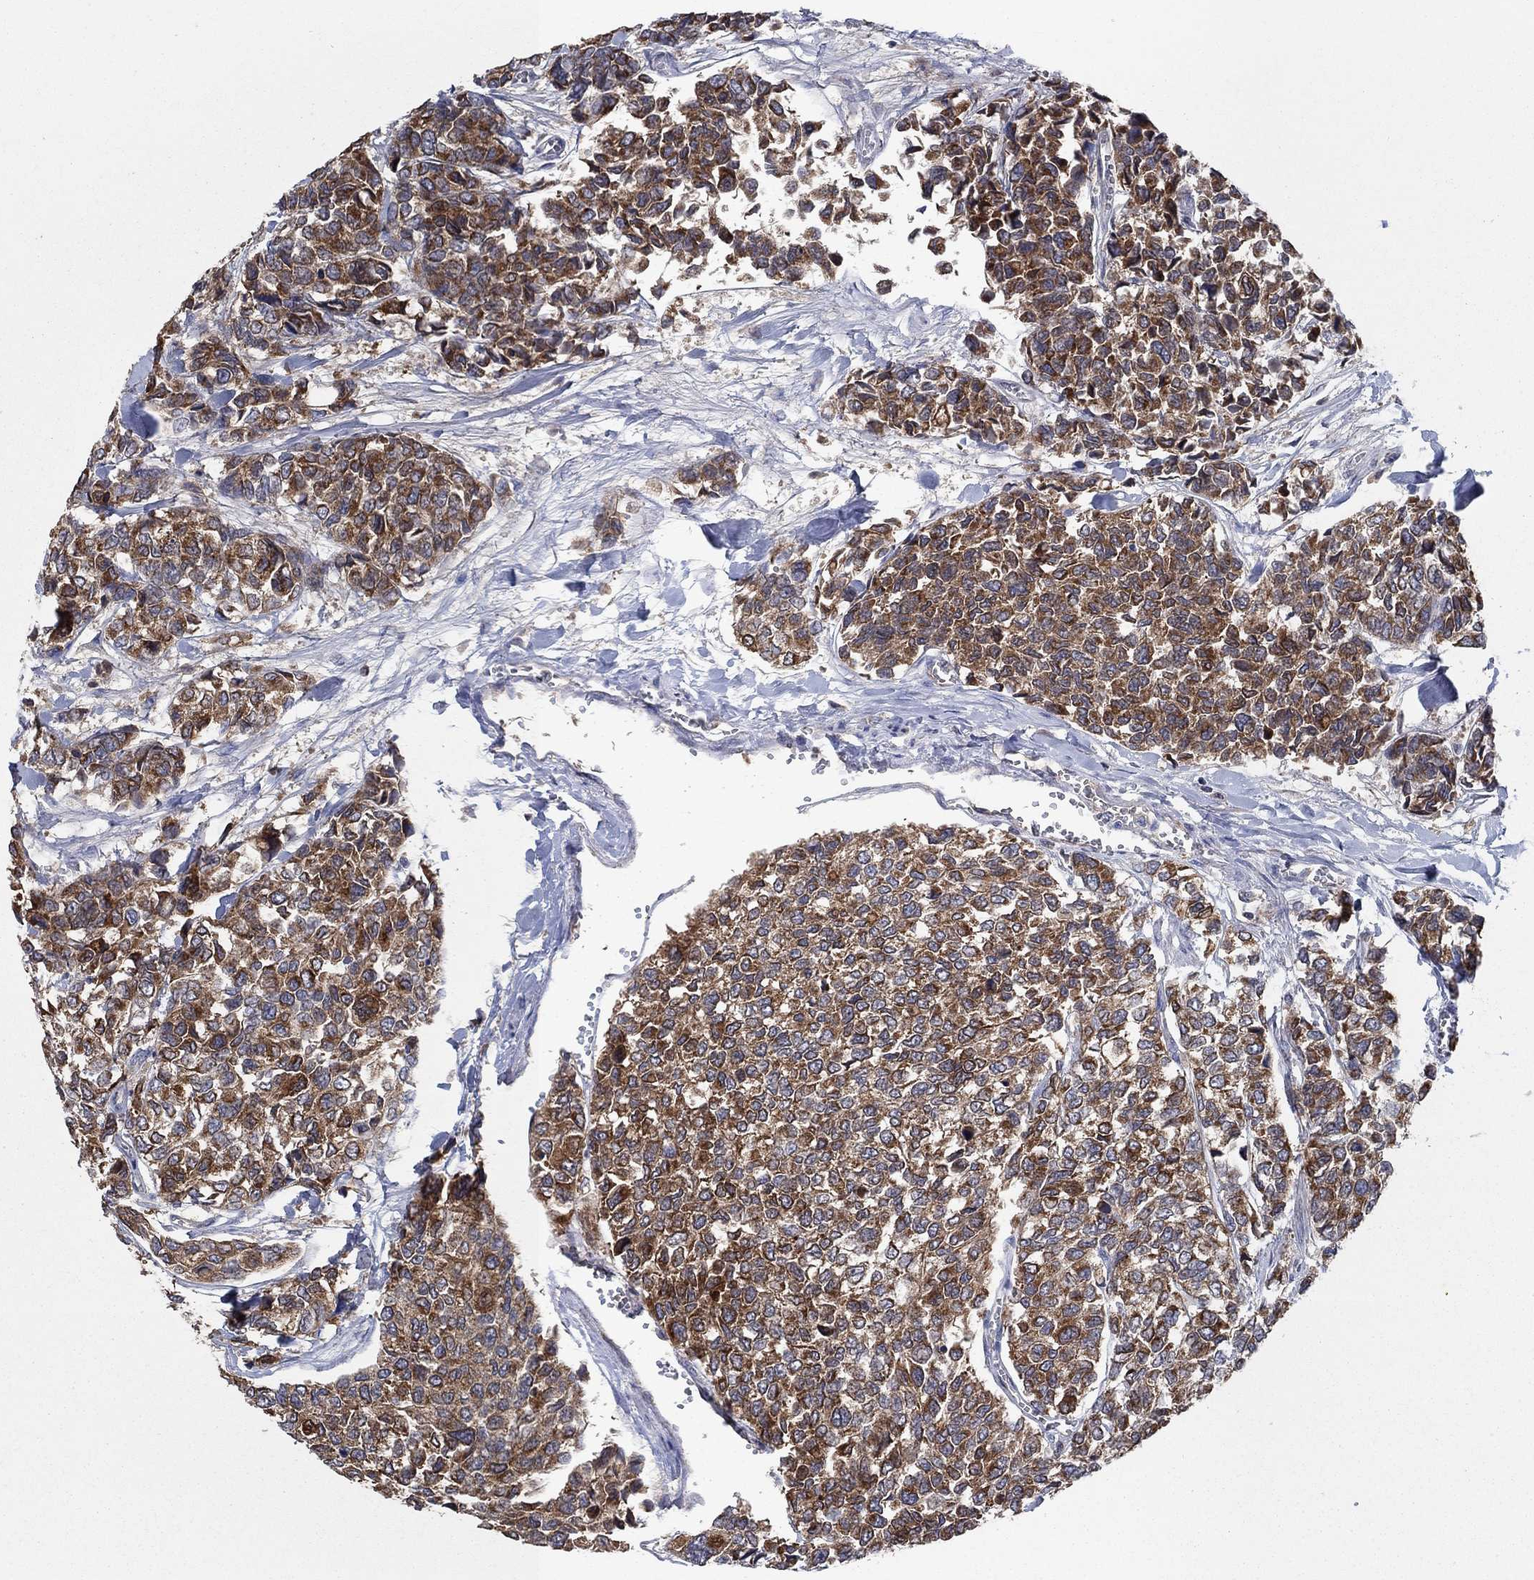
{"staining": {"intensity": "strong", "quantity": ">75%", "location": "cytoplasmic/membranous"}, "tissue": "urothelial cancer", "cell_type": "Tumor cells", "image_type": "cancer", "snomed": [{"axis": "morphology", "description": "Urothelial carcinoma, High grade"}, {"axis": "topography", "description": "Urinary bladder"}], "caption": "A brown stain shows strong cytoplasmic/membranous expression of a protein in human high-grade urothelial carcinoma tumor cells.", "gene": "HID1", "patient": {"sex": "male", "age": 77}}